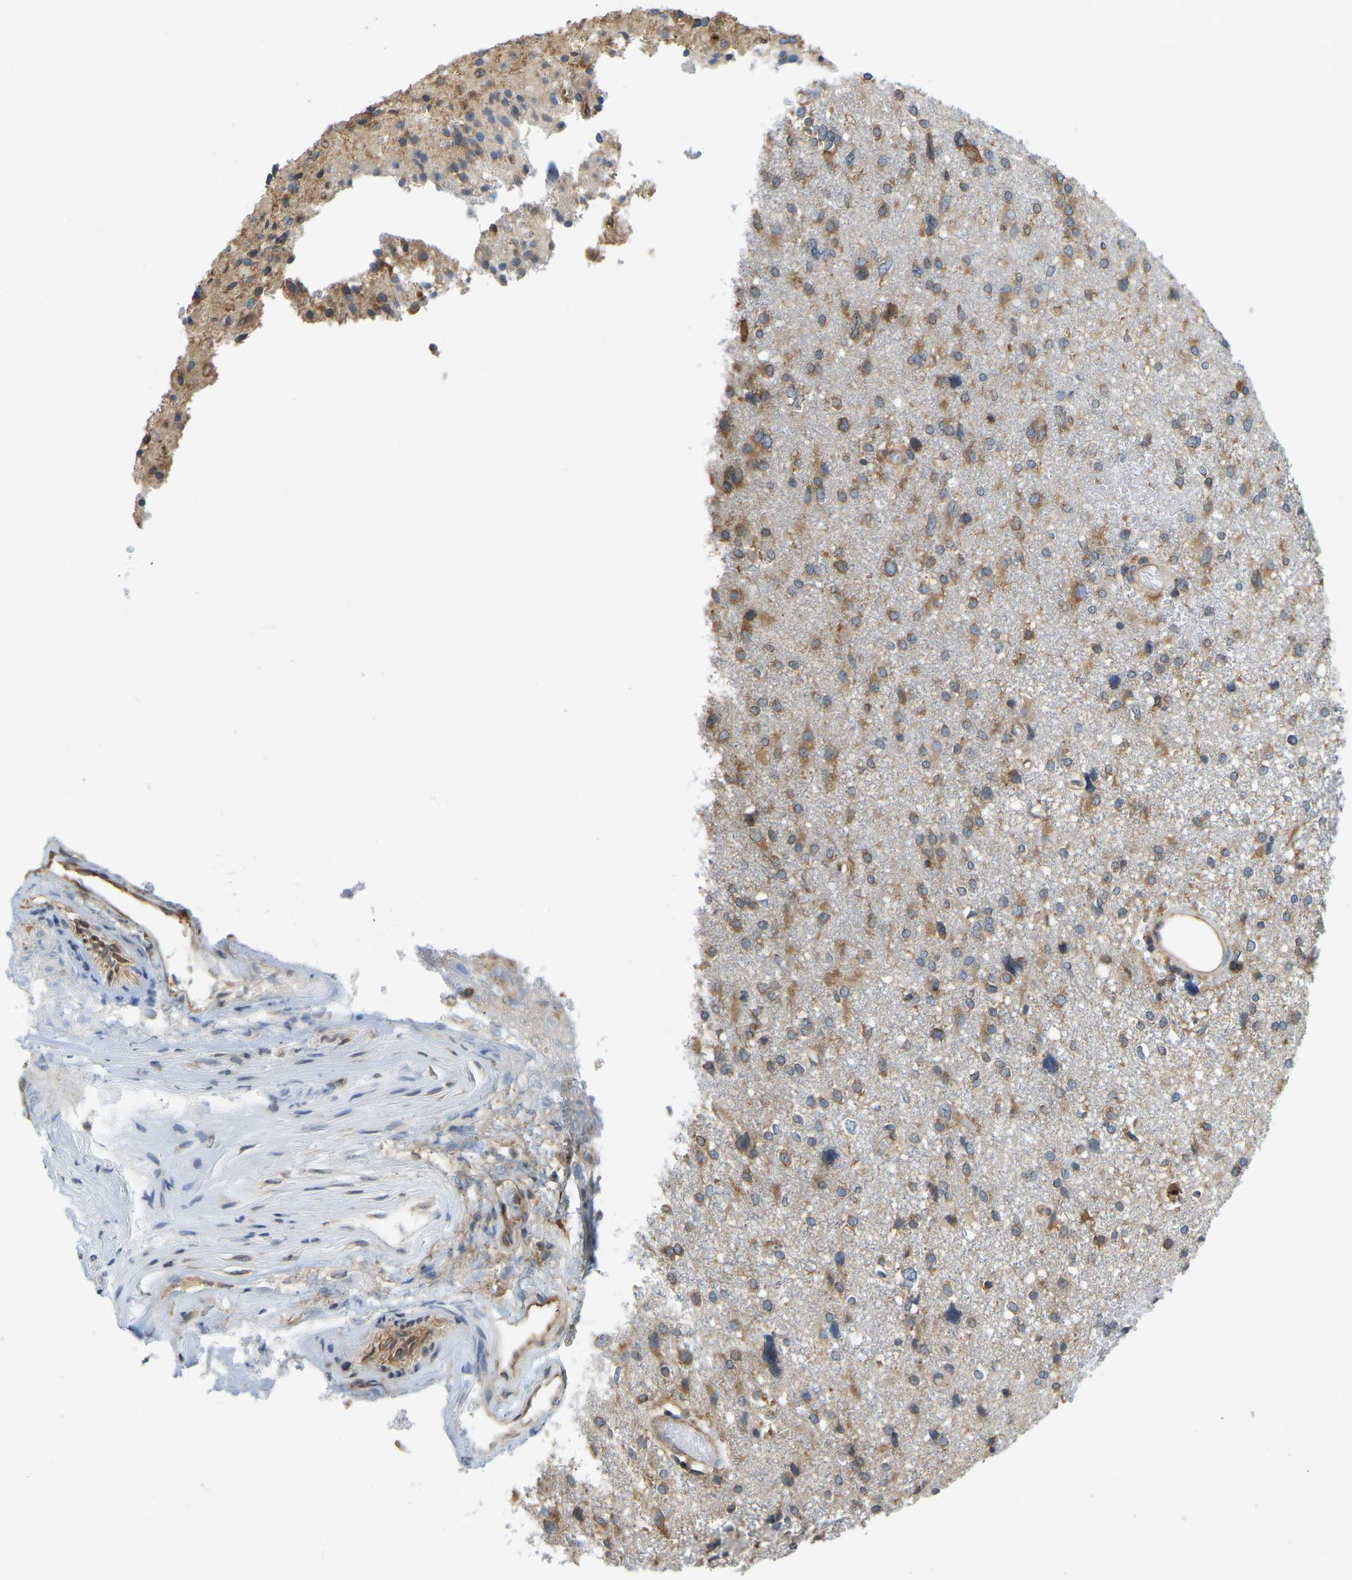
{"staining": {"intensity": "moderate", "quantity": ">75%", "location": "cytoplasmic/membranous"}, "tissue": "glioma", "cell_type": "Tumor cells", "image_type": "cancer", "snomed": [{"axis": "morphology", "description": "Glioma, malignant, High grade"}, {"axis": "topography", "description": "Brain"}], "caption": "Immunohistochemical staining of human malignant high-grade glioma shows moderate cytoplasmic/membranous protein expression in approximately >75% of tumor cells.", "gene": "RPS6KB2", "patient": {"sex": "female", "age": 59}}